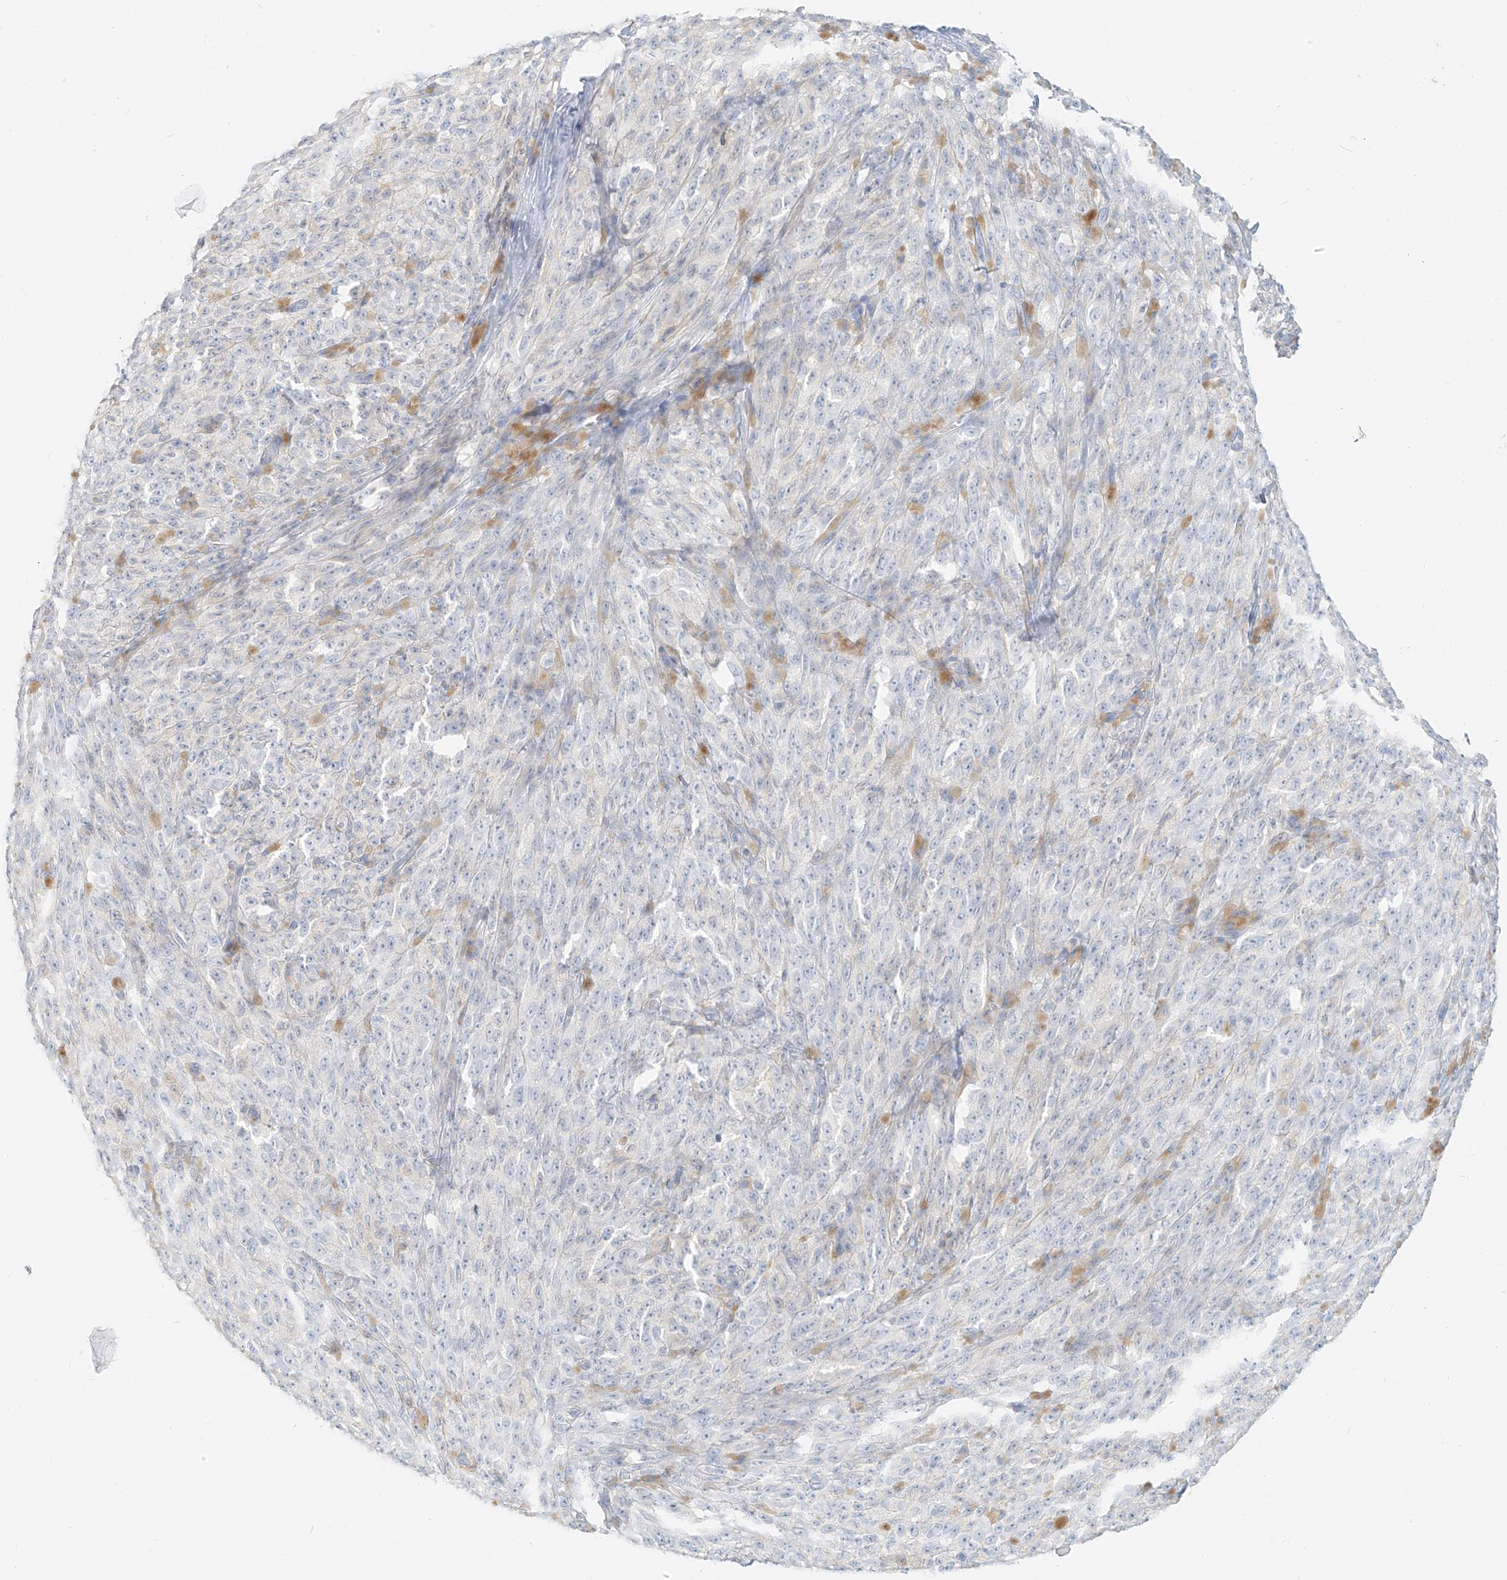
{"staining": {"intensity": "negative", "quantity": "none", "location": "none"}, "tissue": "melanoma", "cell_type": "Tumor cells", "image_type": "cancer", "snomed": [{"axis": "morphology", "description": "Malignant melanoma, NOS"}, {"axis": "topography", "description": "Skin"}], "caption": "A histopathology image of human malignant melanoma is negative for staining in tumor cells. (IHC, brightfield microscopy, high magnification).", "gene": "PGC", "patient": {"sex": "female", "age": 82}}